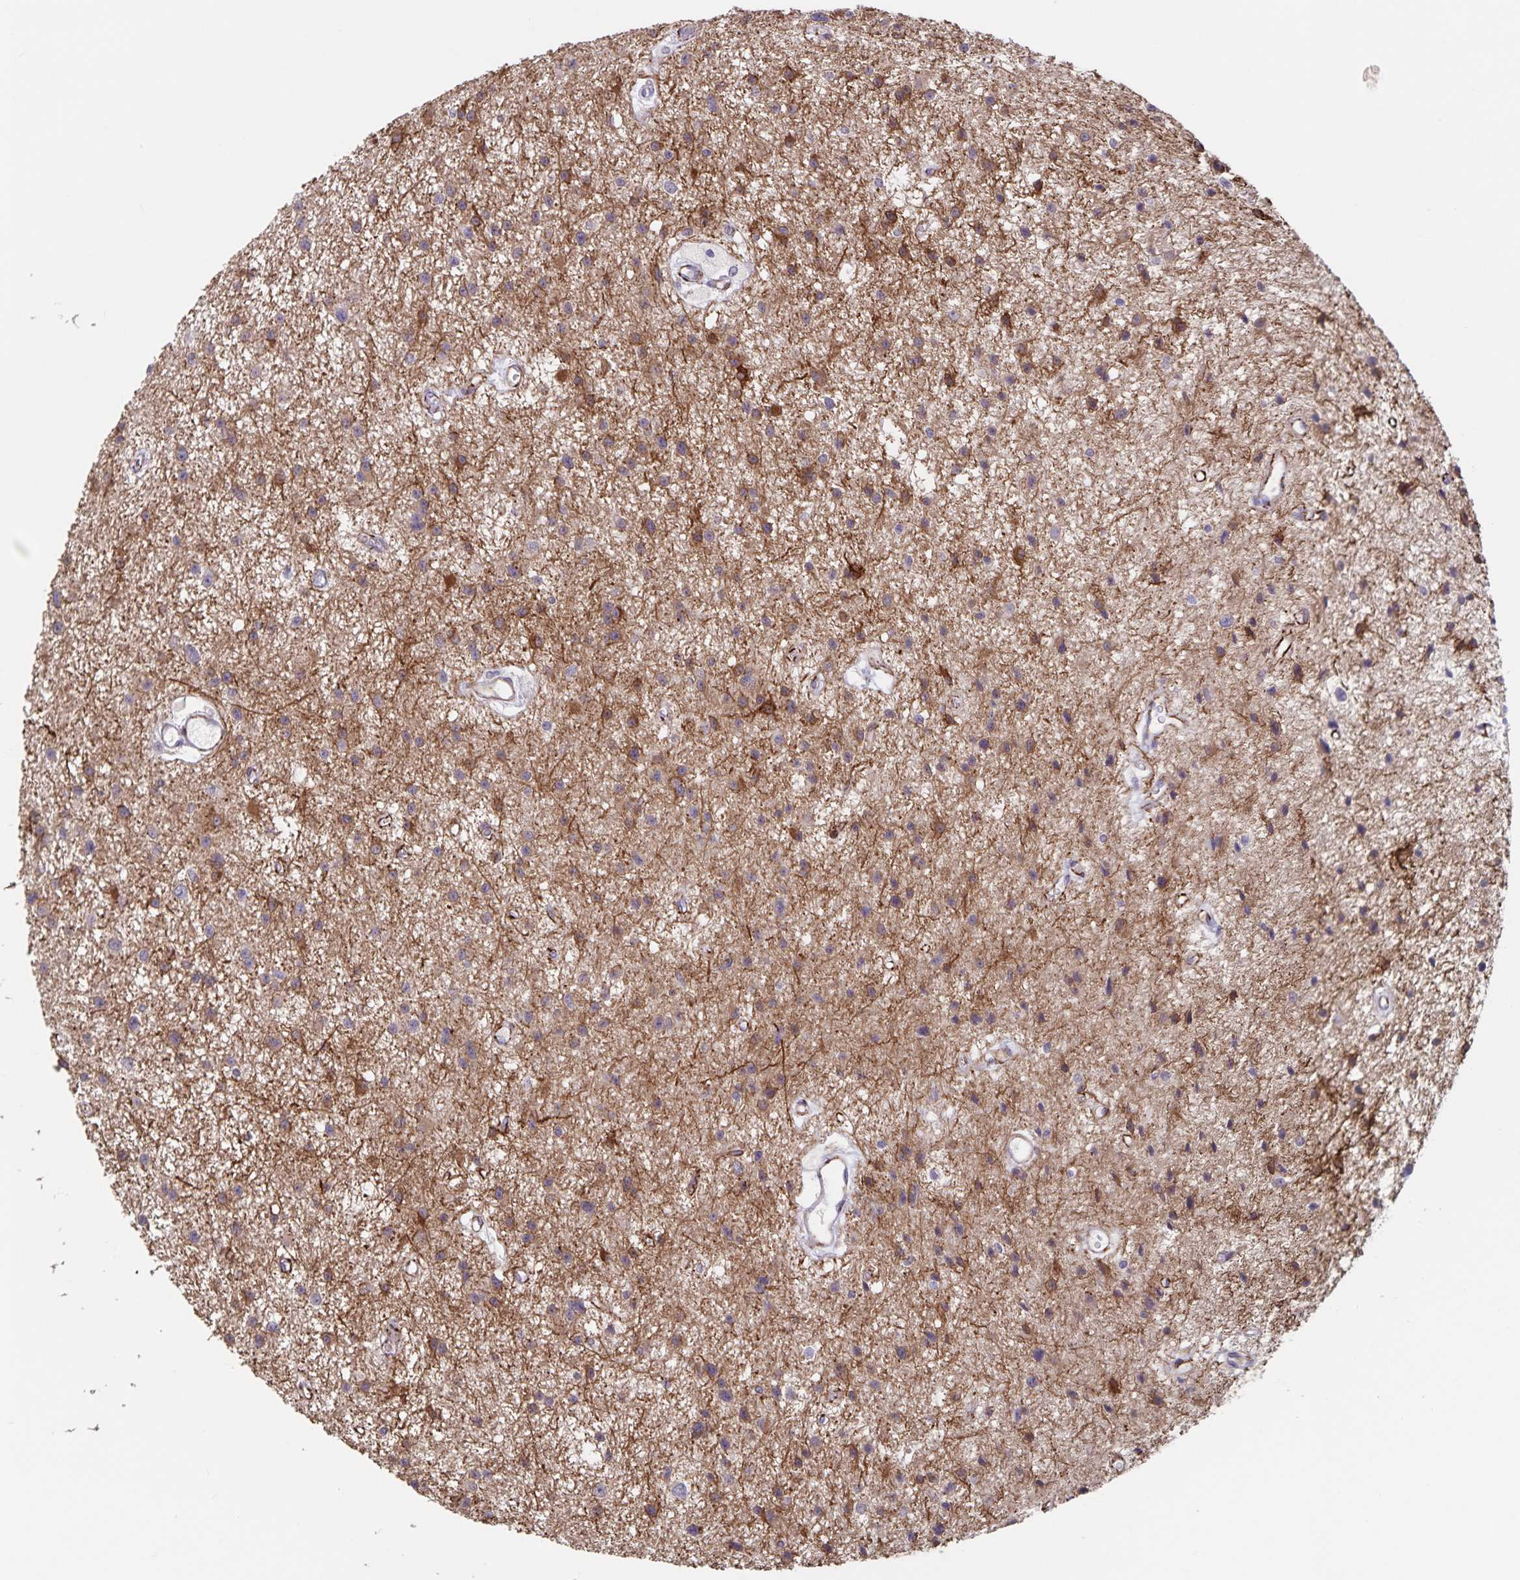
{"staining": {"intensity": "moderate", "quantity": "25%-75%", "location": "cytoplasmic/membranous"}, "tissue": "glioma", "cell_type": "Tumor cells", "image_type": "cancer", "snomed": [{"axis": "morphology", "description": "Glioma, malignant, Low grade"}, {"axis": "topography", "description": "Brain"}], "caption": "Immunohistochemistry (IHC) histopathology image of neoplastic tissue: glioma stained using immunohistochemistry shows medium levels of moderate protein expression localized specifically in the cytoplasmic/membranous of tumor cells, appearing as a cytoplasmic/membranous brown color.", "gene": "SYNM", "patient": {"sex": "male", "age": 43}}